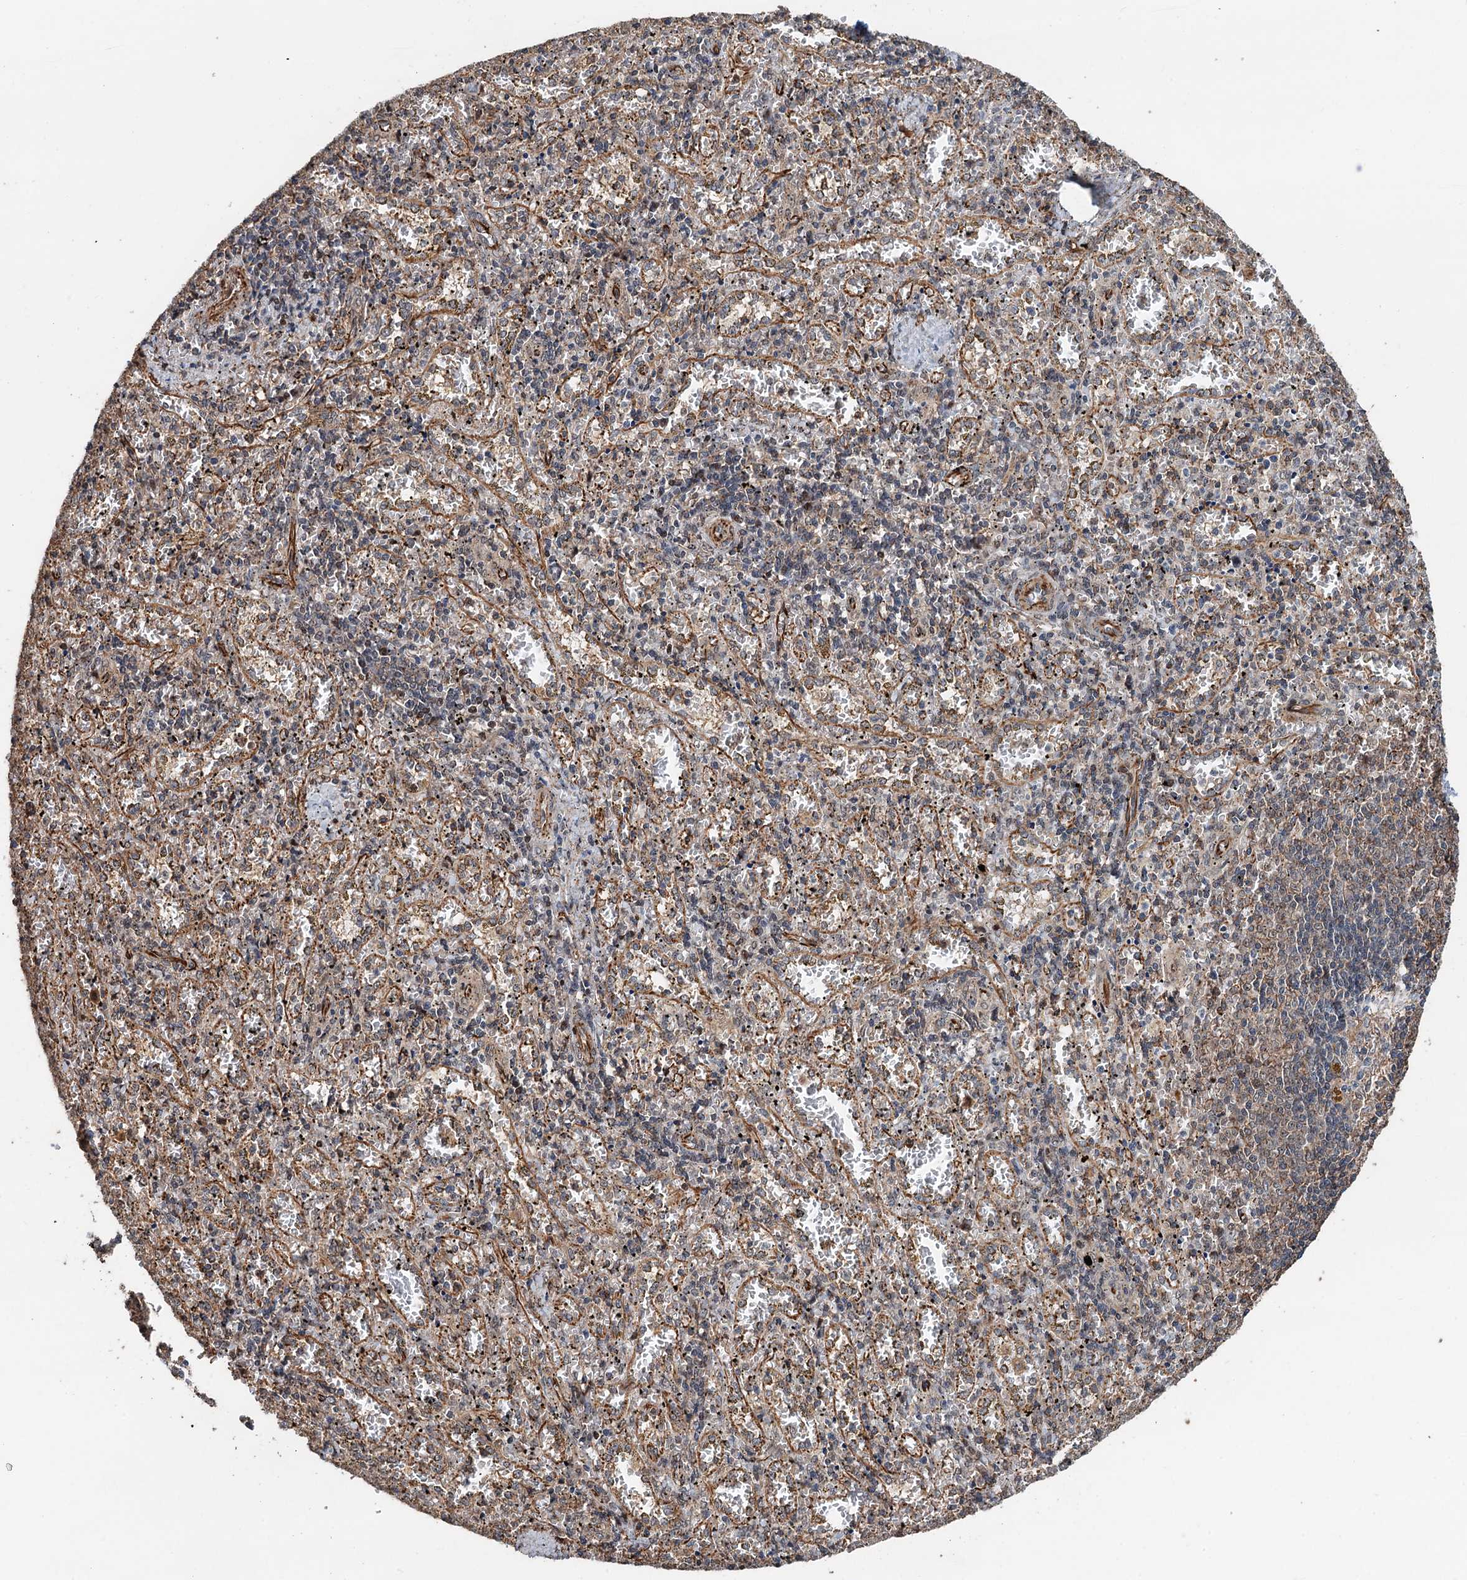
{"staining": {"intensity": "negative", "quantity": "none", "location": "none"}, "tissue": "spleen", "cell_type": "Cells in red pulp", "image_type": "normal", "snomed": [{"axis": "morphology", "description": "Normal tissue, NOS"}, {"axis": "topography", "description": "Spleen"}], "caption": "This is an IHC image of normal human spleen. There is no positivity in cells in red pulp.", "gene": "TMA16", "patient": {"sex": "male", "age": 11}}